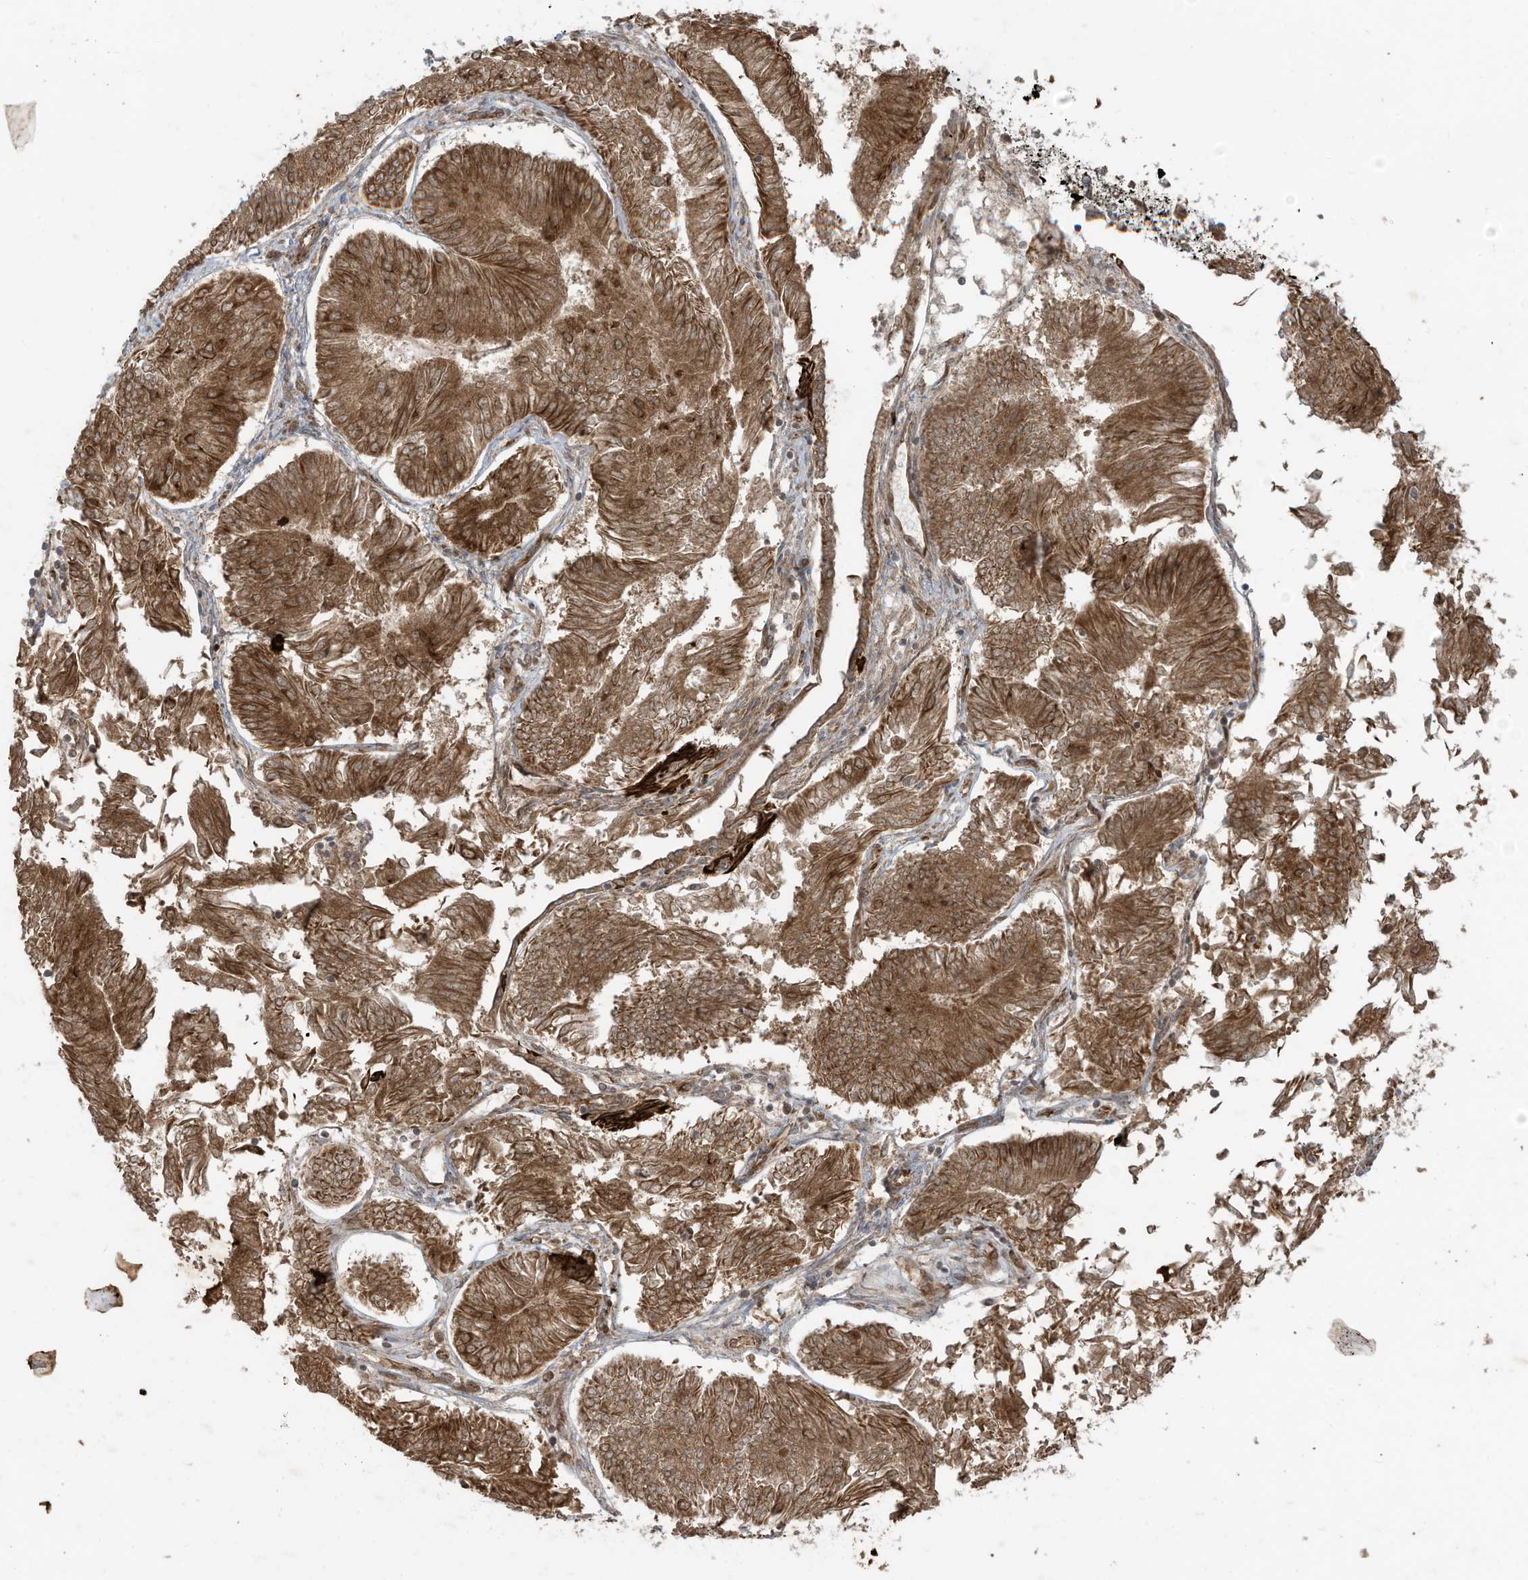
{"staining": {"intensity": "moderate", "quantity": ">75%", "location": "cytoplasmic/membranous"}, "tissue": "endometrial cancer", "cell_type": "Tumor cells", "image_type": "cancer", "snomed": [{"axis": "morphology", "description": "Adenocarcinoma, NOS"}, {"axis": "topography", "description": "Endometrium"}], "caption": "Immunohistochemical staining of human endometrial cancer shows moderate cytoplasmic/membranous protein staining in about >75% of tumor cells.", "gene": "TRIM67", "patient": {"sex": "female", "age": 58}}